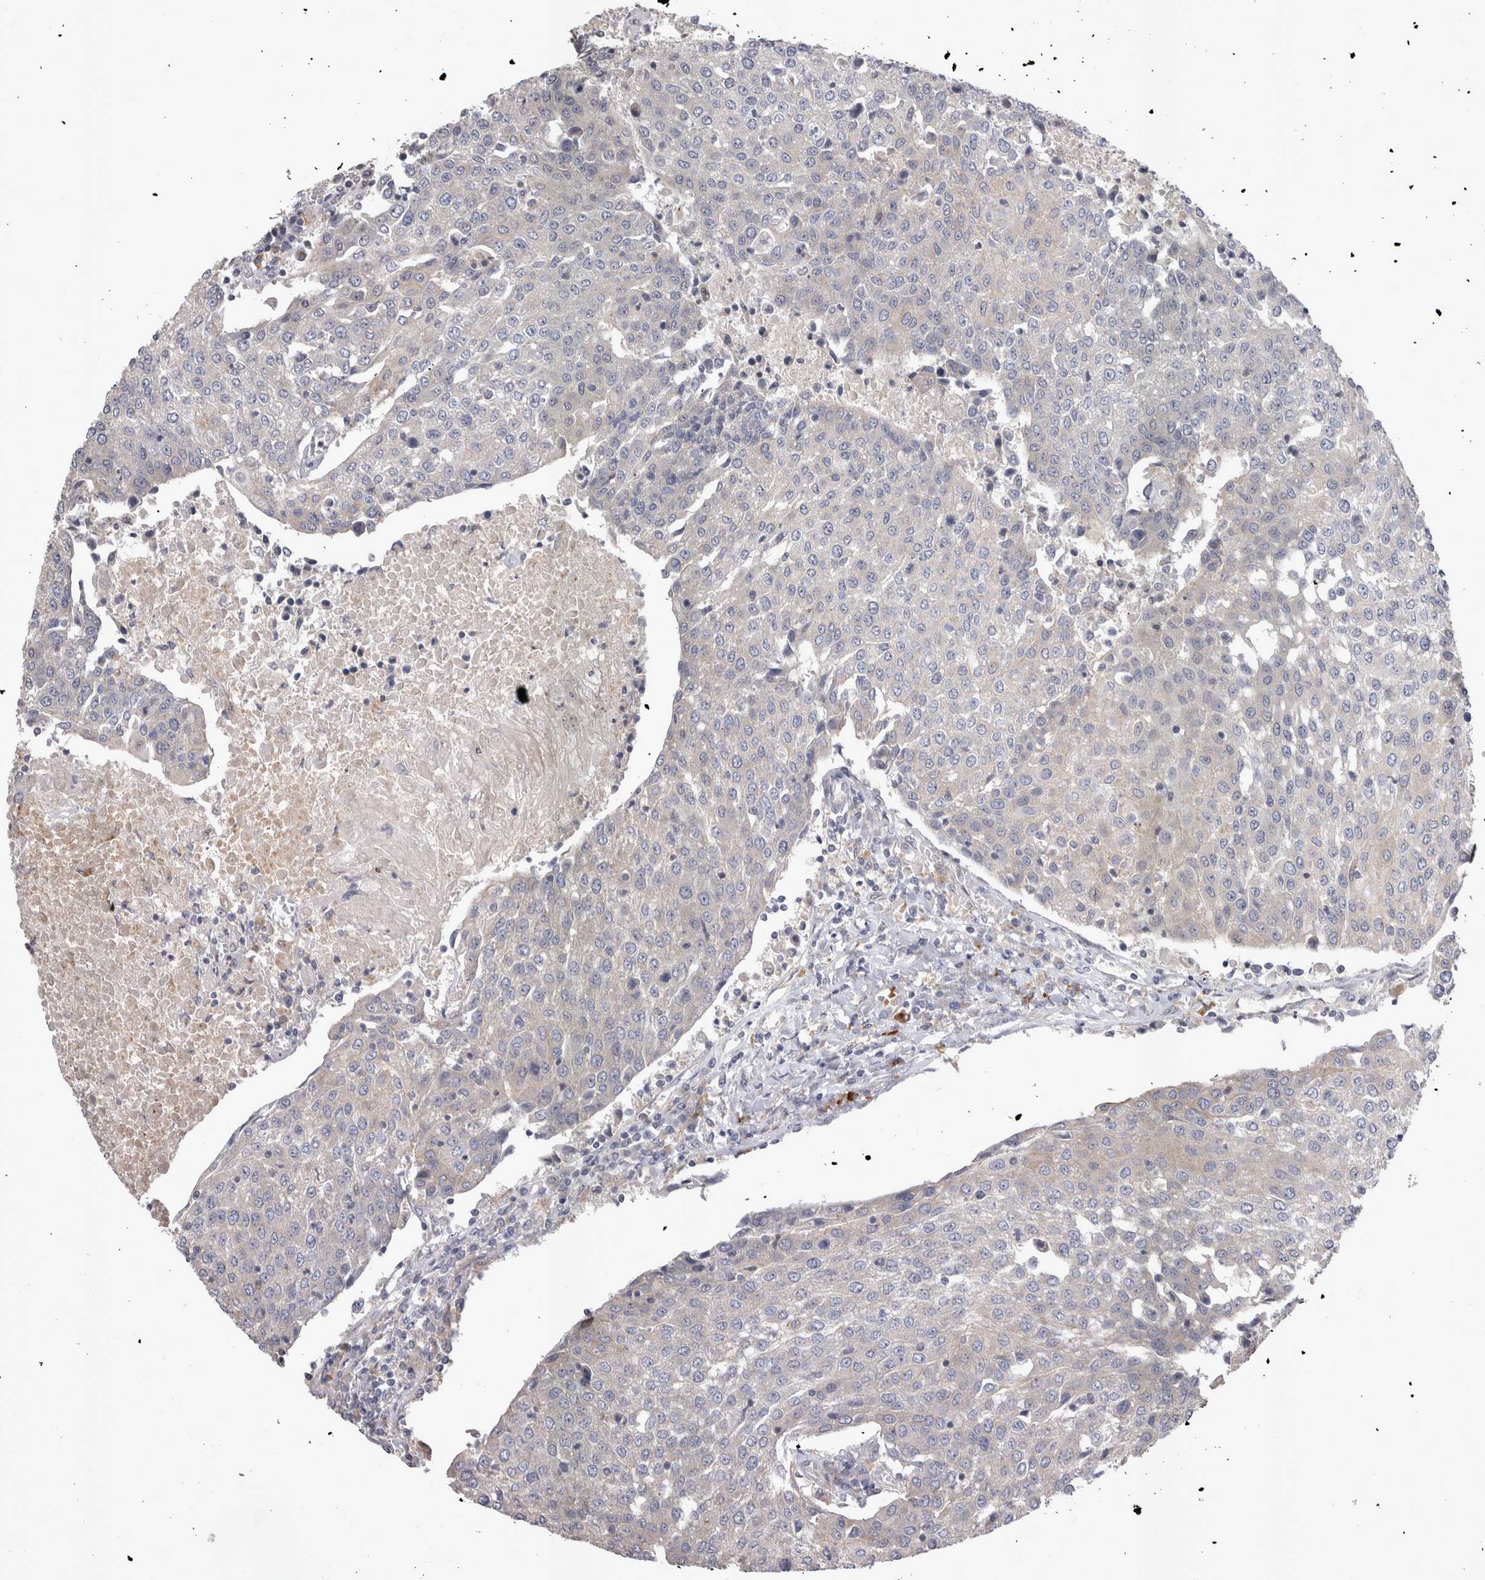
{"staining": {"intensity": "negative", "quantity": "none", "location": "none"}, "tissue": "urothelial cancer", "cell_type": "Tumor cells", "image_type": "cancer", "snomed": [{"axis": "morphology", "description": "Urothelial carcinoma, High grade"}, {"axis": "topography", "description": "Urinary bladder"}], "caption": "Immunohistochemical staining of urothelial carcinoma (high-grade) shows no significant staining in tumor cells.", "gene": "CTBS", "patient": {"sex": "female", "age": 85}}